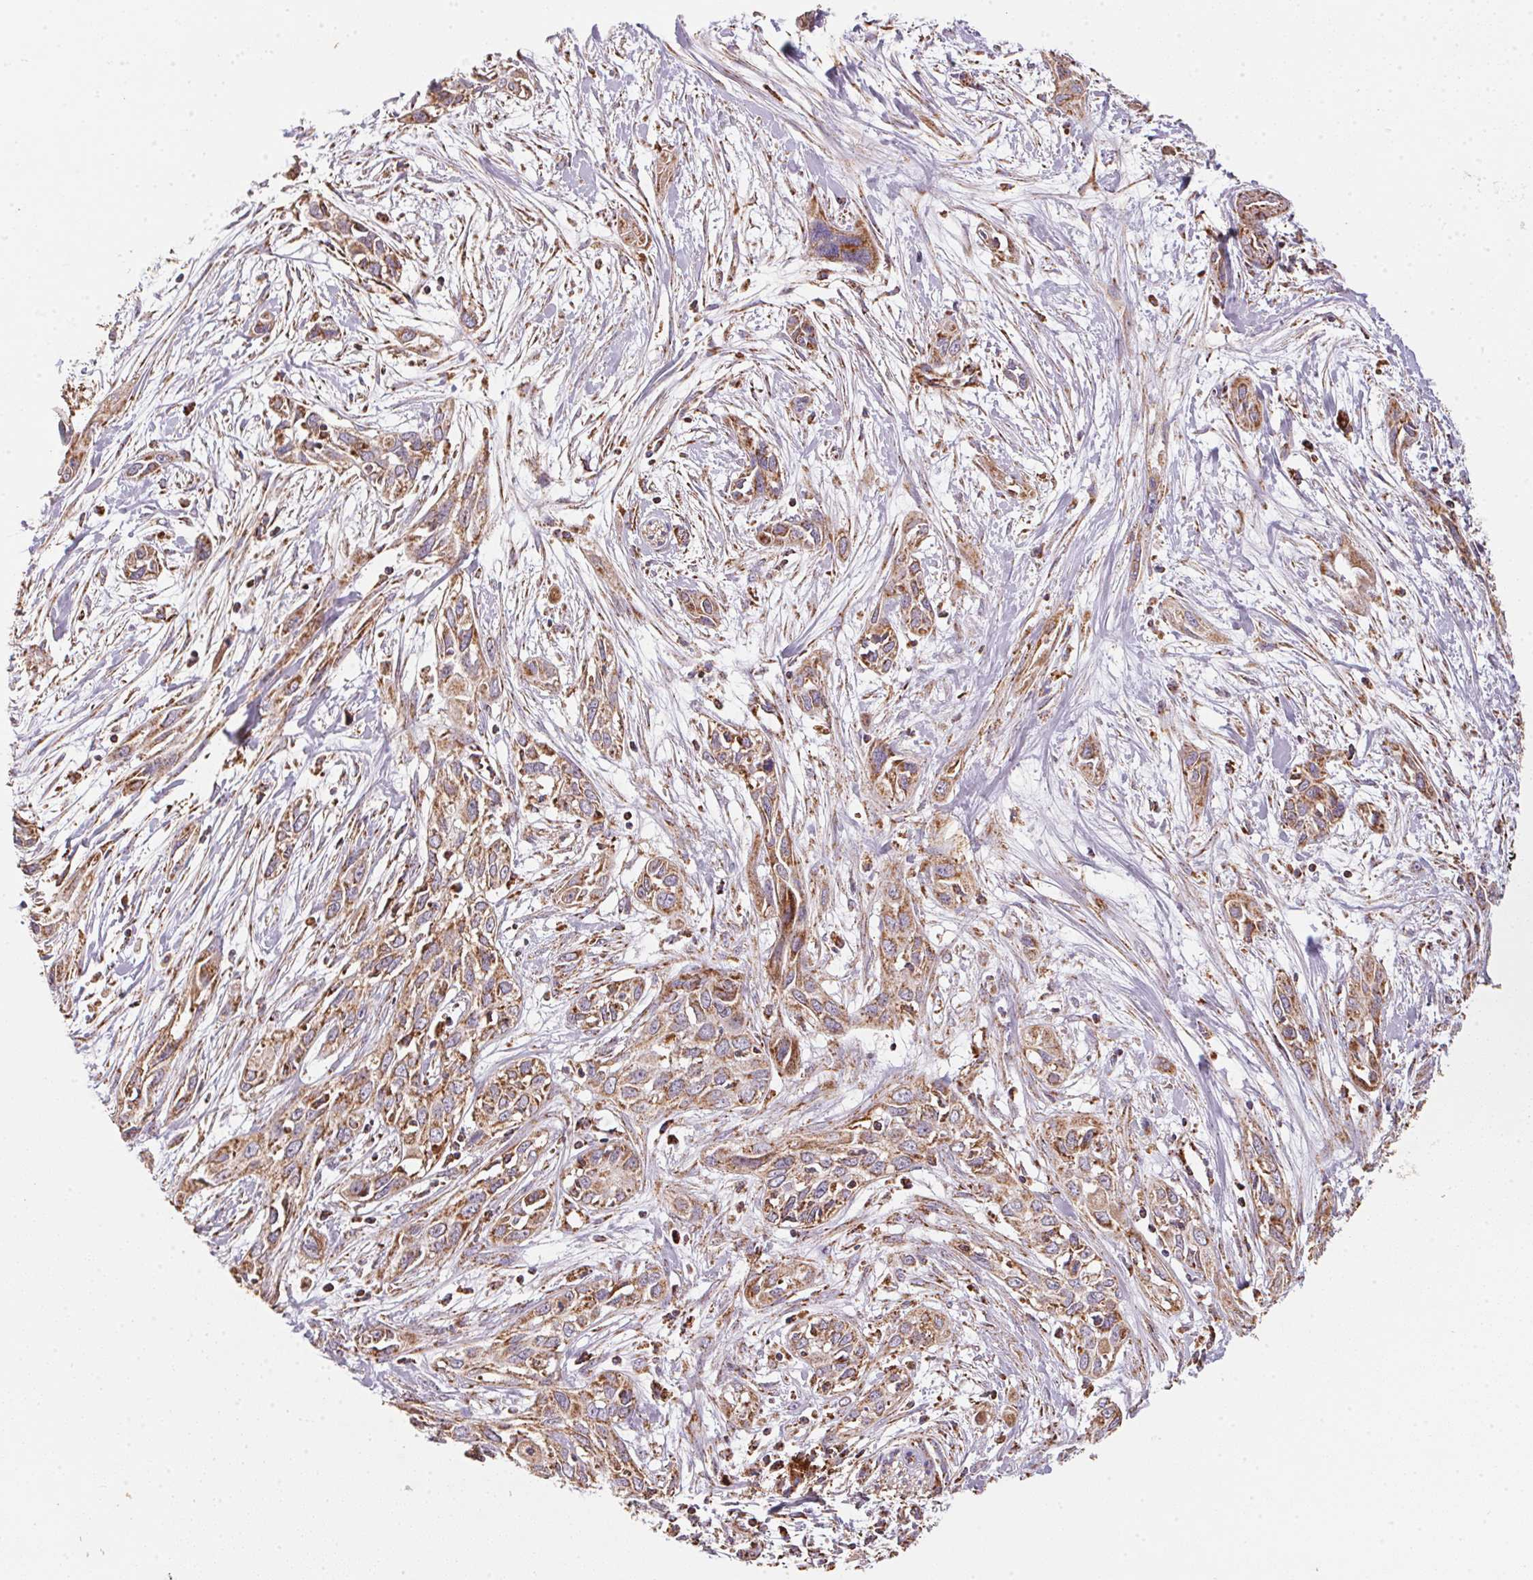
{"staining": {"intensity": "moderate", "quantity": ">75%", "location": "cytoplasmic/membranous"}, "tissue": "pancreatic cancer", "cell_type": "Tumor cells", "image_type": "cancer", "snomed": [{"axis": "morphology", "description": "Adenocarcinoma, NOS"}, {"axis": "topography", "description": "Pancreas"}], "caption": "IHC (DAB) staining of pancreatic adenocarcinoma reveals moderate cytoplasmic/membranous protein expression in approximately >75% of tumor cells.", "gene": "NDUFS2", "patient": {"sex": "female", "age": 55}}